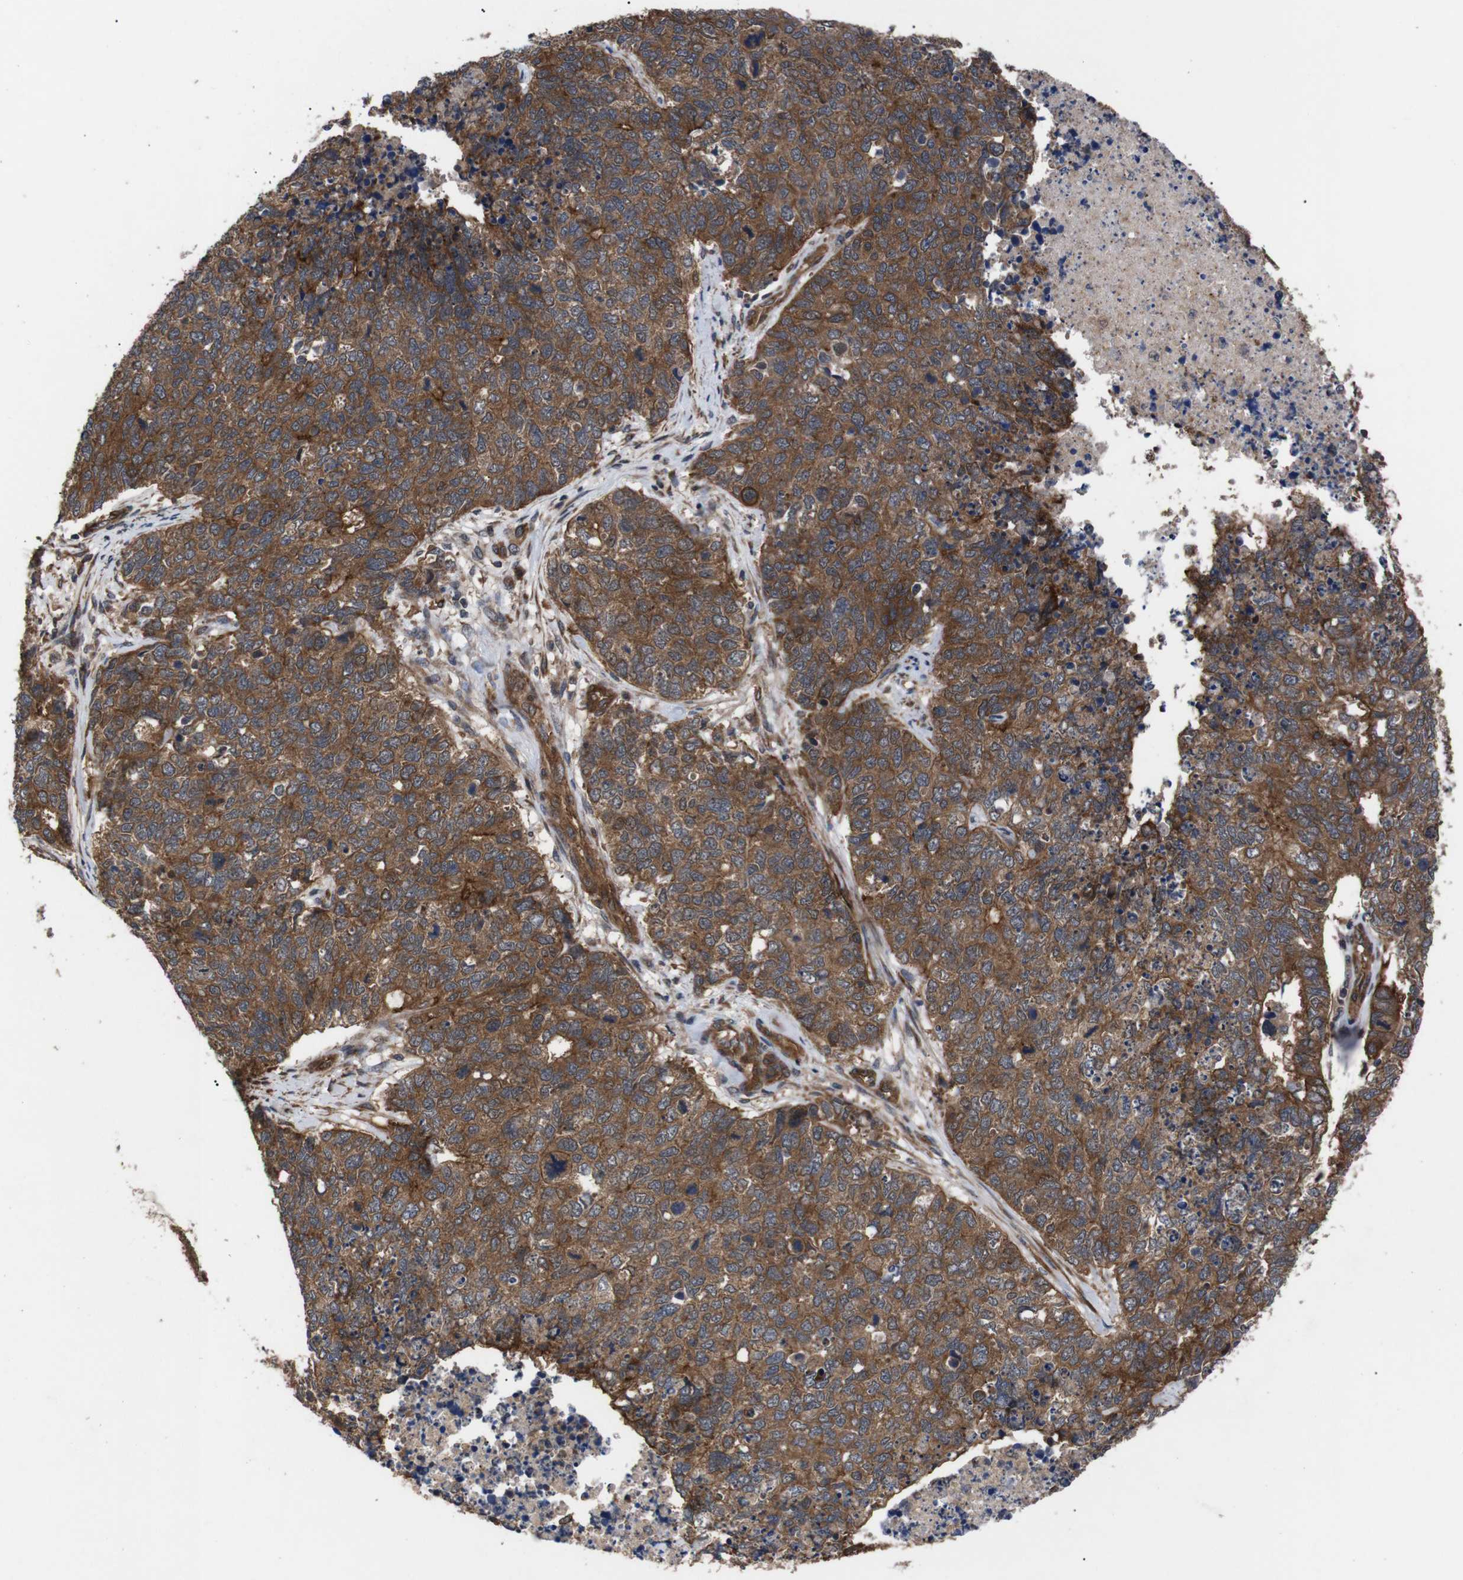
{"staining": {"intensity": "strong", "quantity": ">75%", "location": "cytoplasmic/membranous"}, "tissue": "cervical cancer", "cell_type": "Tumor cells", "image_type": "cancer", "snomed": [{"axis": "morphology", "description": "Squamous cell carcinoma, NOS"}, {"axis": "topography", "description": "Cervix"}], "caption": "IHC (DAB (3,3'-diaminobenzidine)) staining of squamous cell carcinoma (cervical) exhibits strong cytoplasmic/membranous protein expression in approximately >75% of tumor cells.", "gene": "PAWR", "patient": {"sex": "female", "age": 63}}